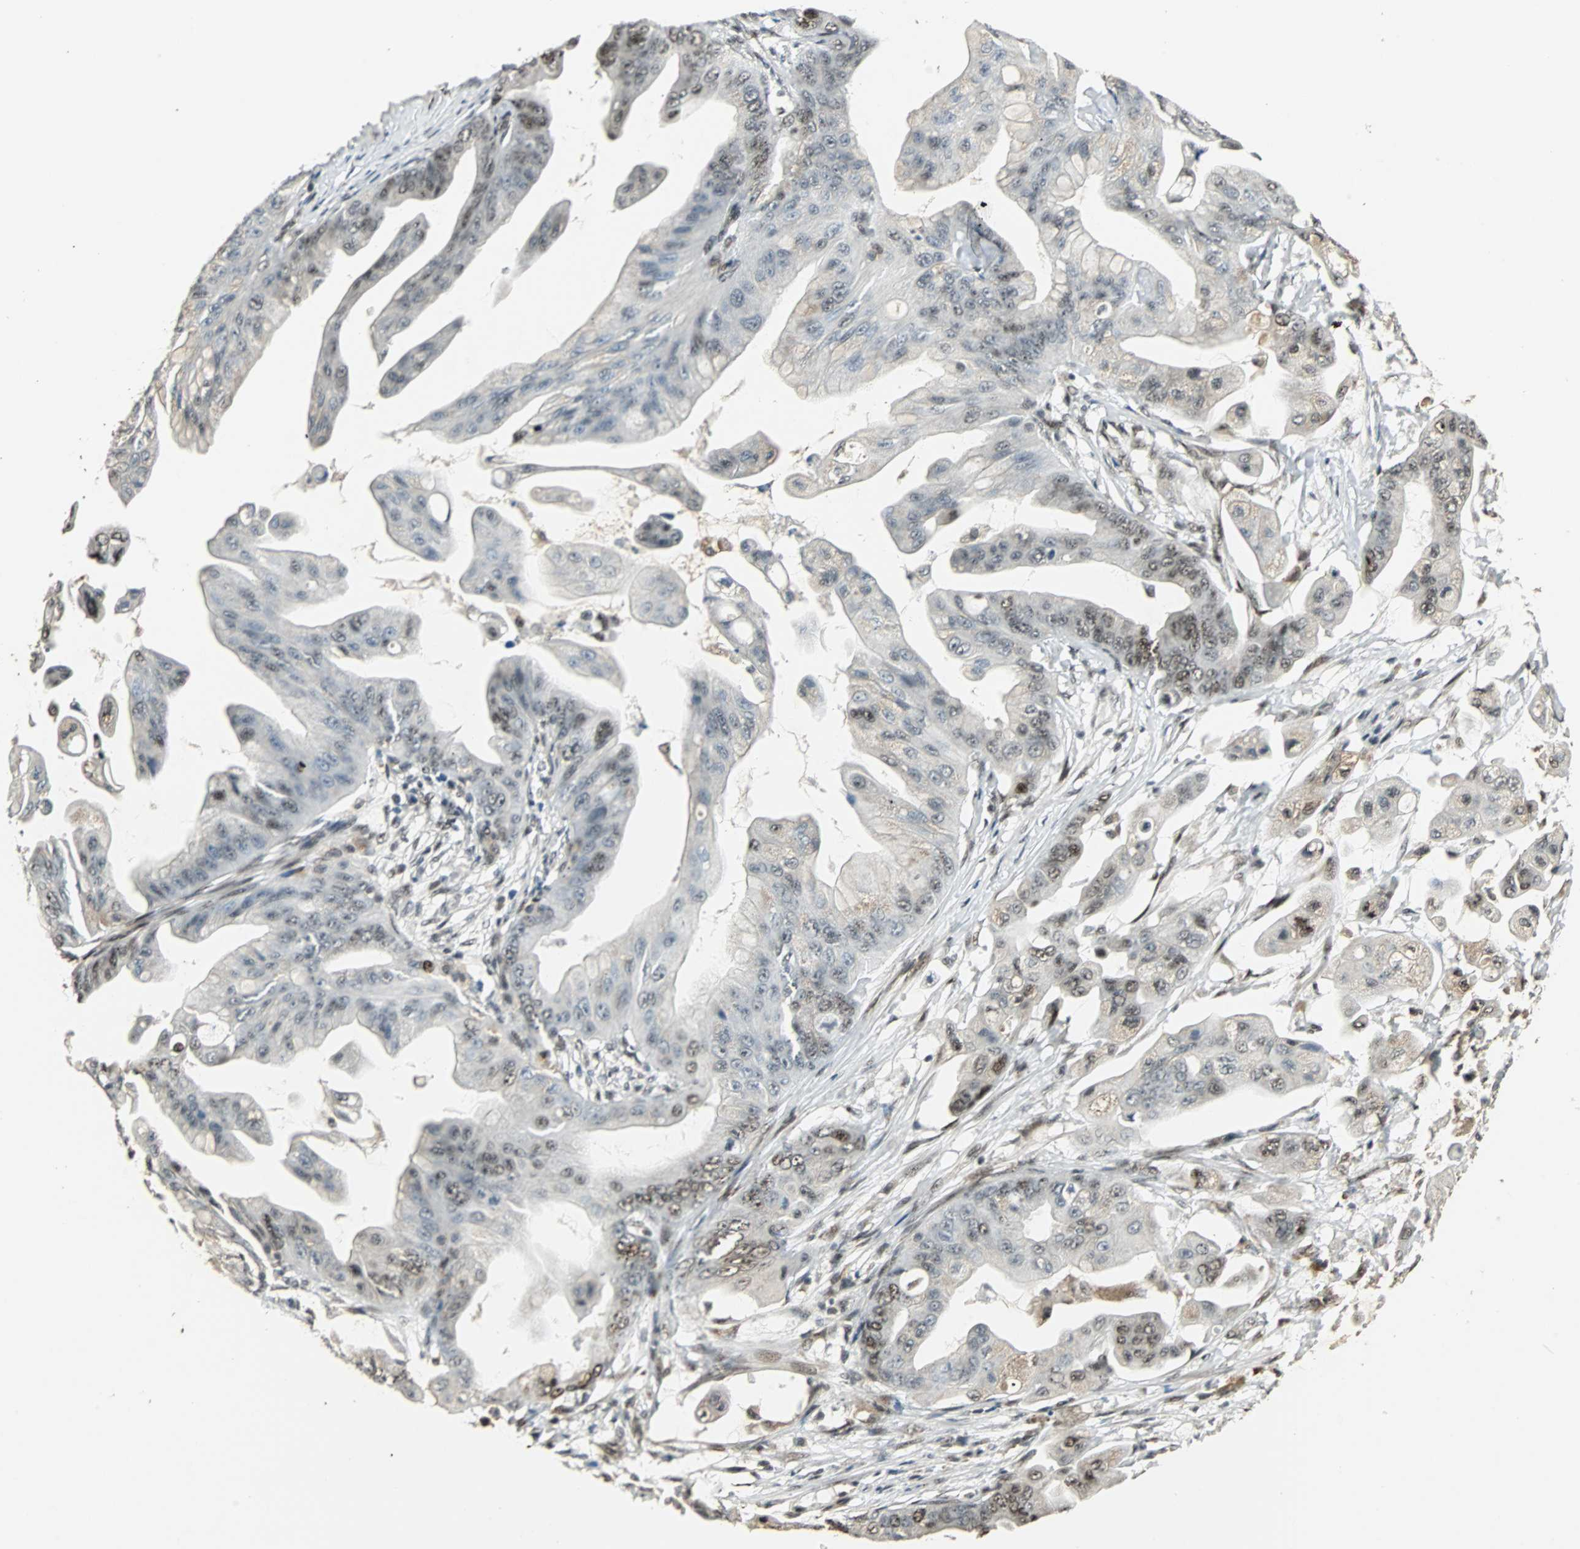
{"staining": {"intensity": "moderate", "quantity": "25%-75%", "location": "nuclear"}, "tissue": "pancreatic cancer", "cell_type": "Tumor cells", "image_type": "cancer", "snomed": [{"axis": "morphology", "description": "Adenocarcinoma, NOS"}, {"axis": "topography", "description": "Pancreas"}], "caption": "Tumor cells exhibit medium levels of moderate nuclear expression in about 25%-75% of cells in adenocarcinoma (pancreatic).", "gene": "MED4", "patient": {"sex": "female", "age": 75}}